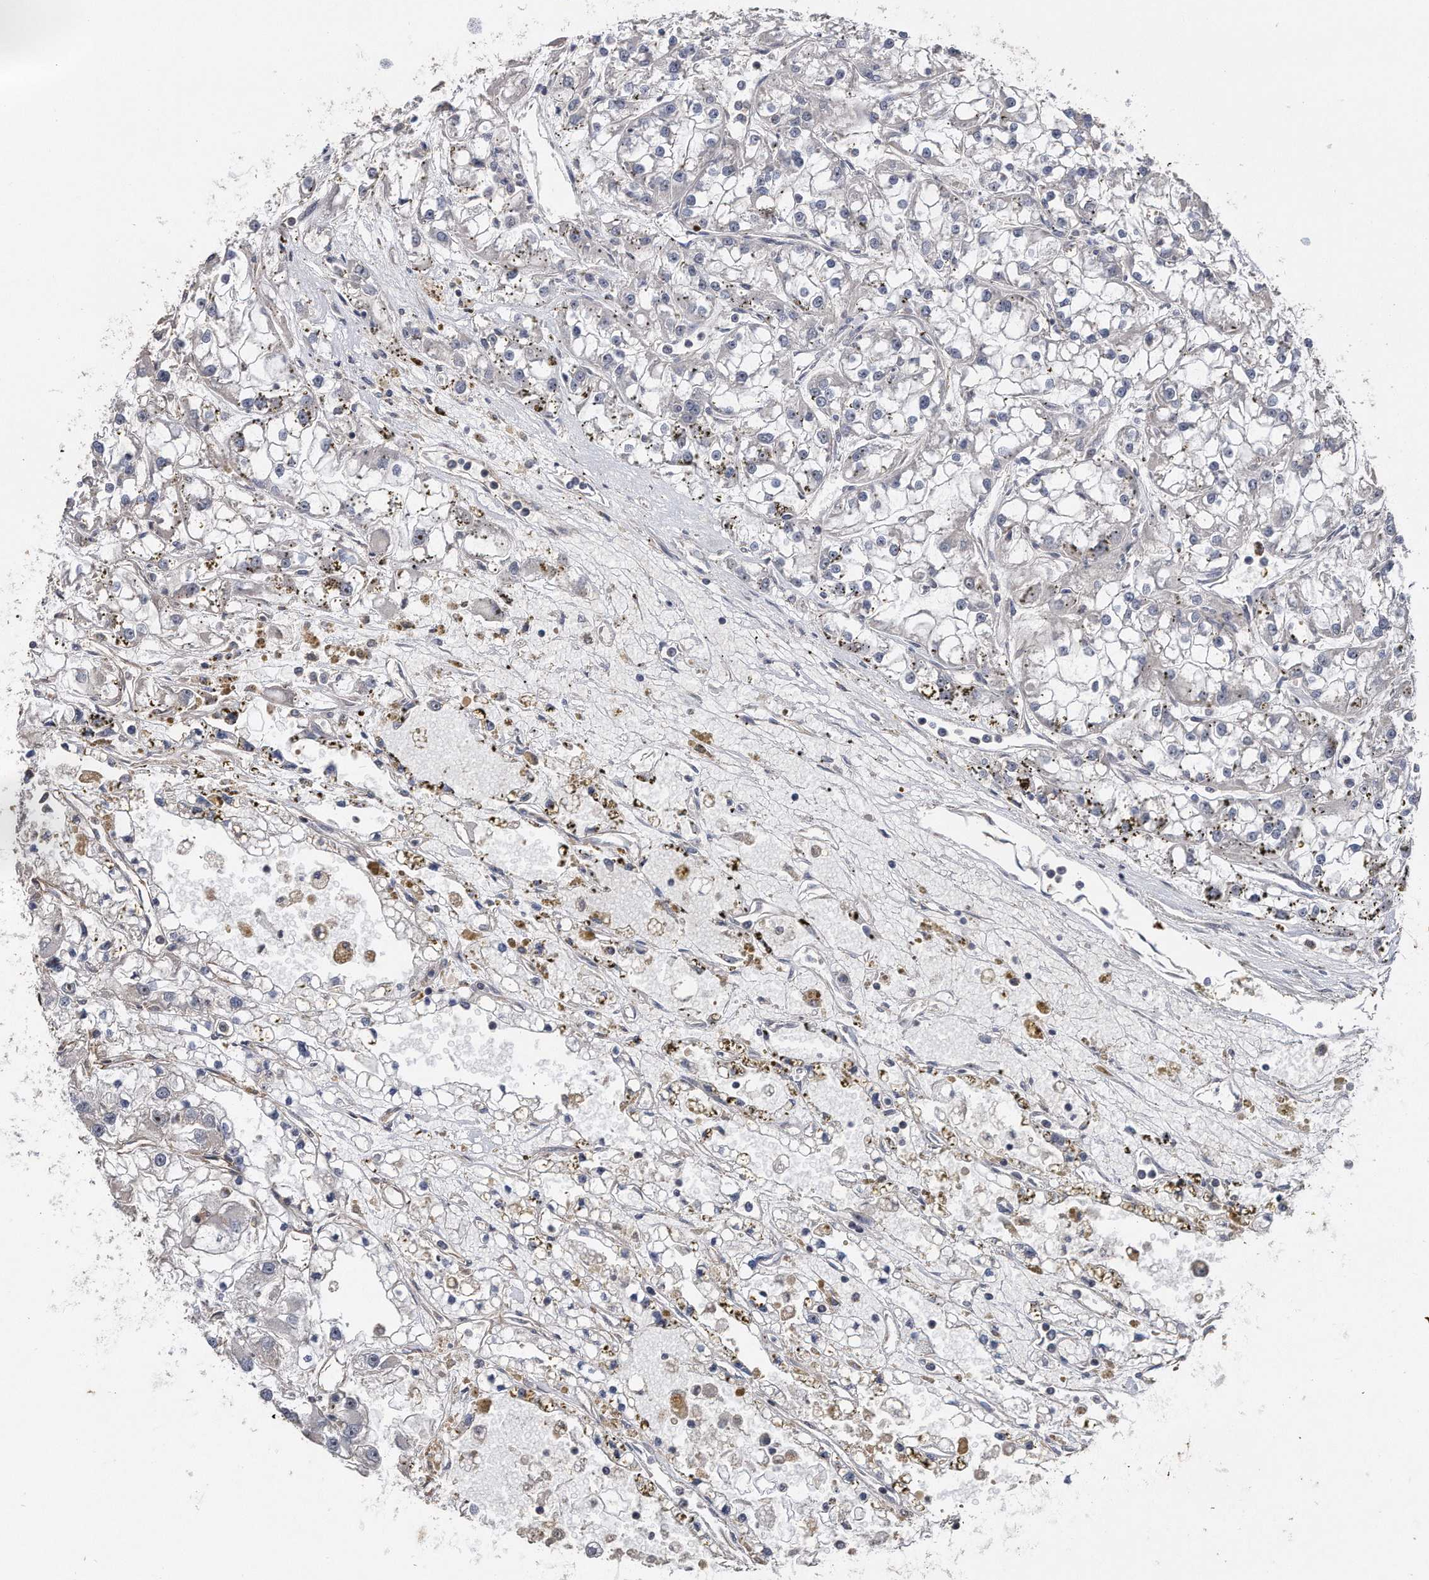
{"staining": {"intensity": "negative", "quantity": "none", "location": "none"}, "tissue": "renal cancer", "cell_type": "Tumor cells", "image_type": "cancer", "snomed": [{"axis": "morphology", "description": "Adenocarcinoma, NOS"}, {"axis": "topography", "description": "Kidney"}], "caption": "An immunohistochemistry (IHC) histopathology image of renal cancer is shown. There is no staining in tumor cells of renal cancer.", "gene": "KCND3", "patient": {"sex": "female", "age": 52}}